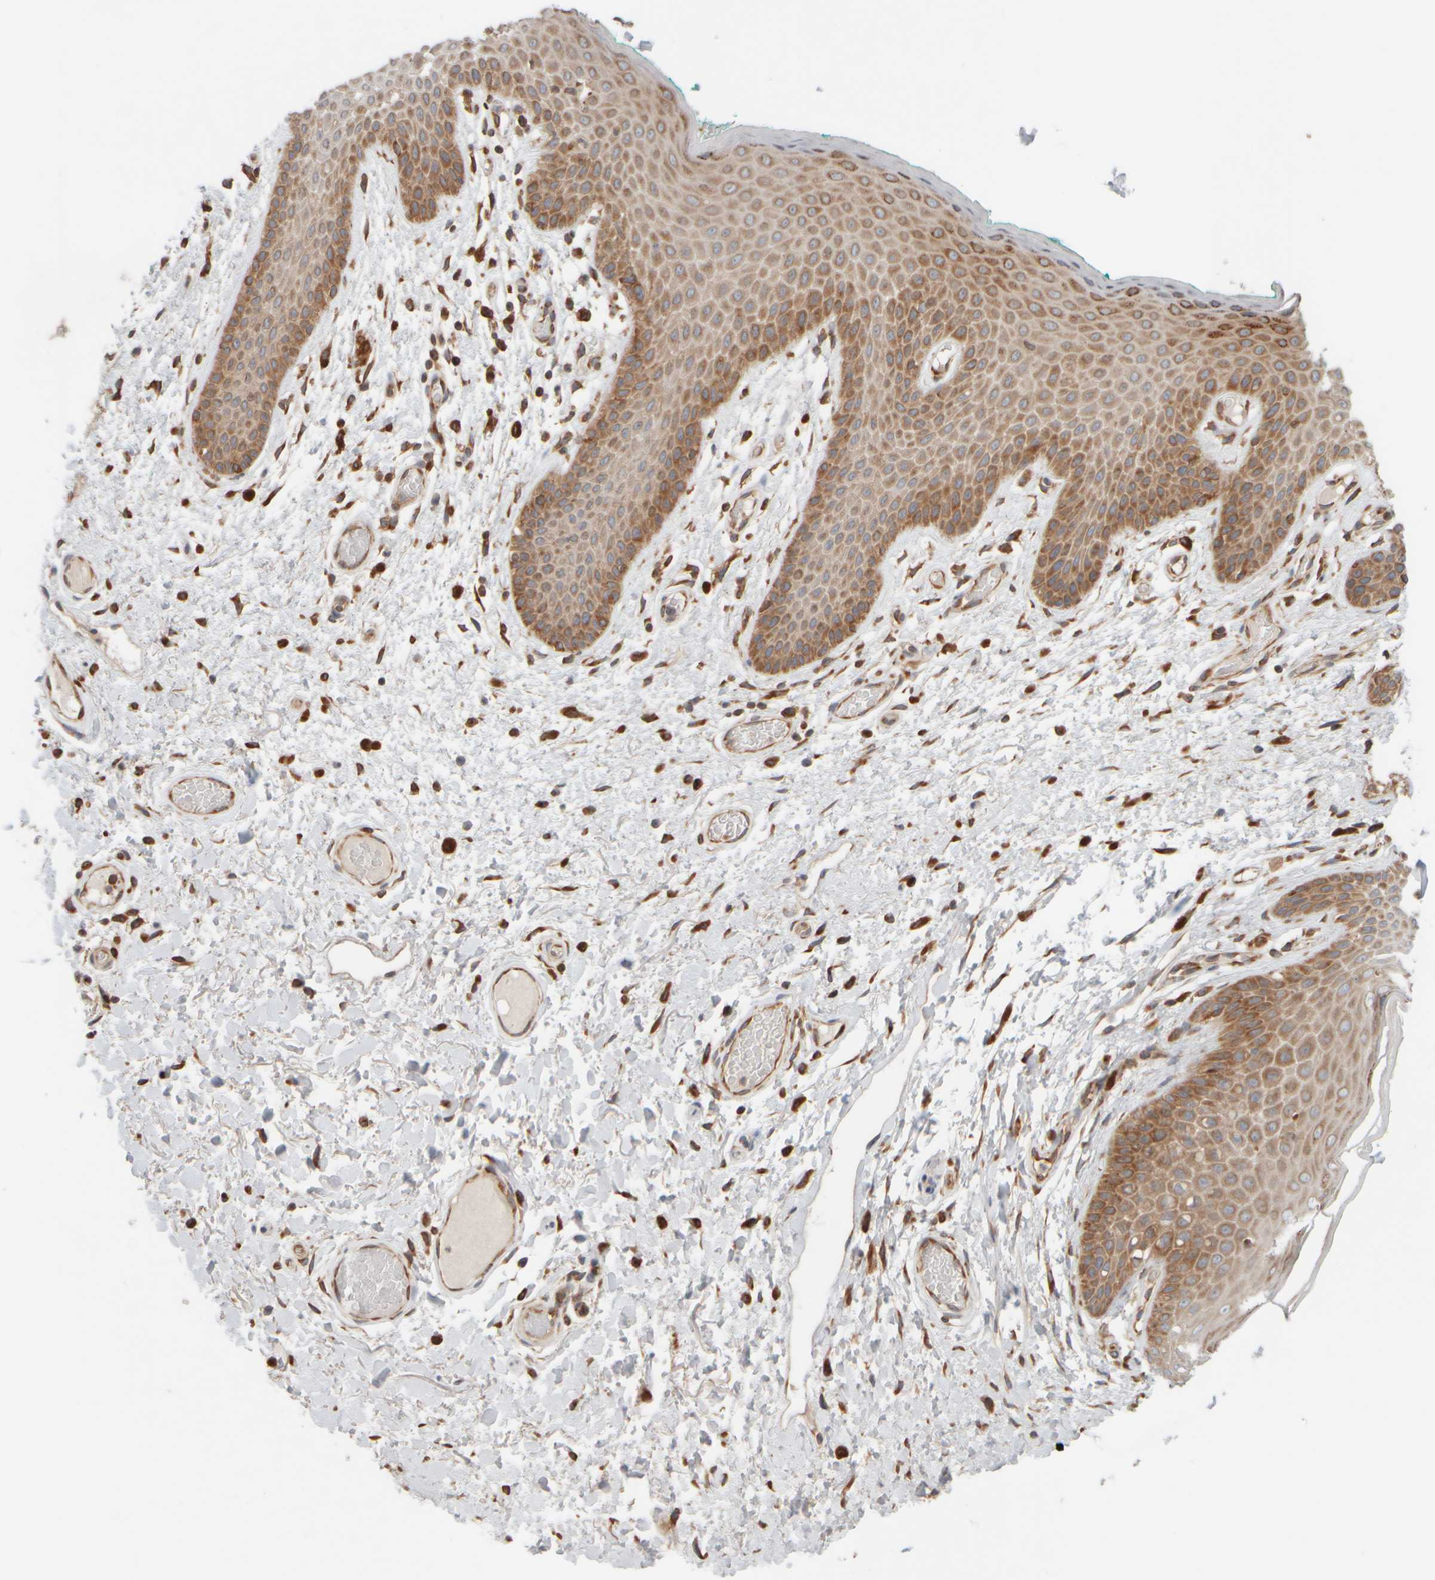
{"staining": {"intensity": "moderate", "quantity": ">75%", "location": "cytoplasmic/membranous"}, "tissue": "skin", "cell_type": "Epidermal cells", "image_type": "normal", "snomed": [{"axis": "morphology", "description": "Normal tissue, NOS"}, {"axis": "topography", "description": "Anal"}], "caption": "Unremarkable skin displays moderate cytoplasmic/membranous expression in approximately >75% of epidermal cells.", "gene": "EIF2B3", "patient": {"sex": "male", "age": 74}}